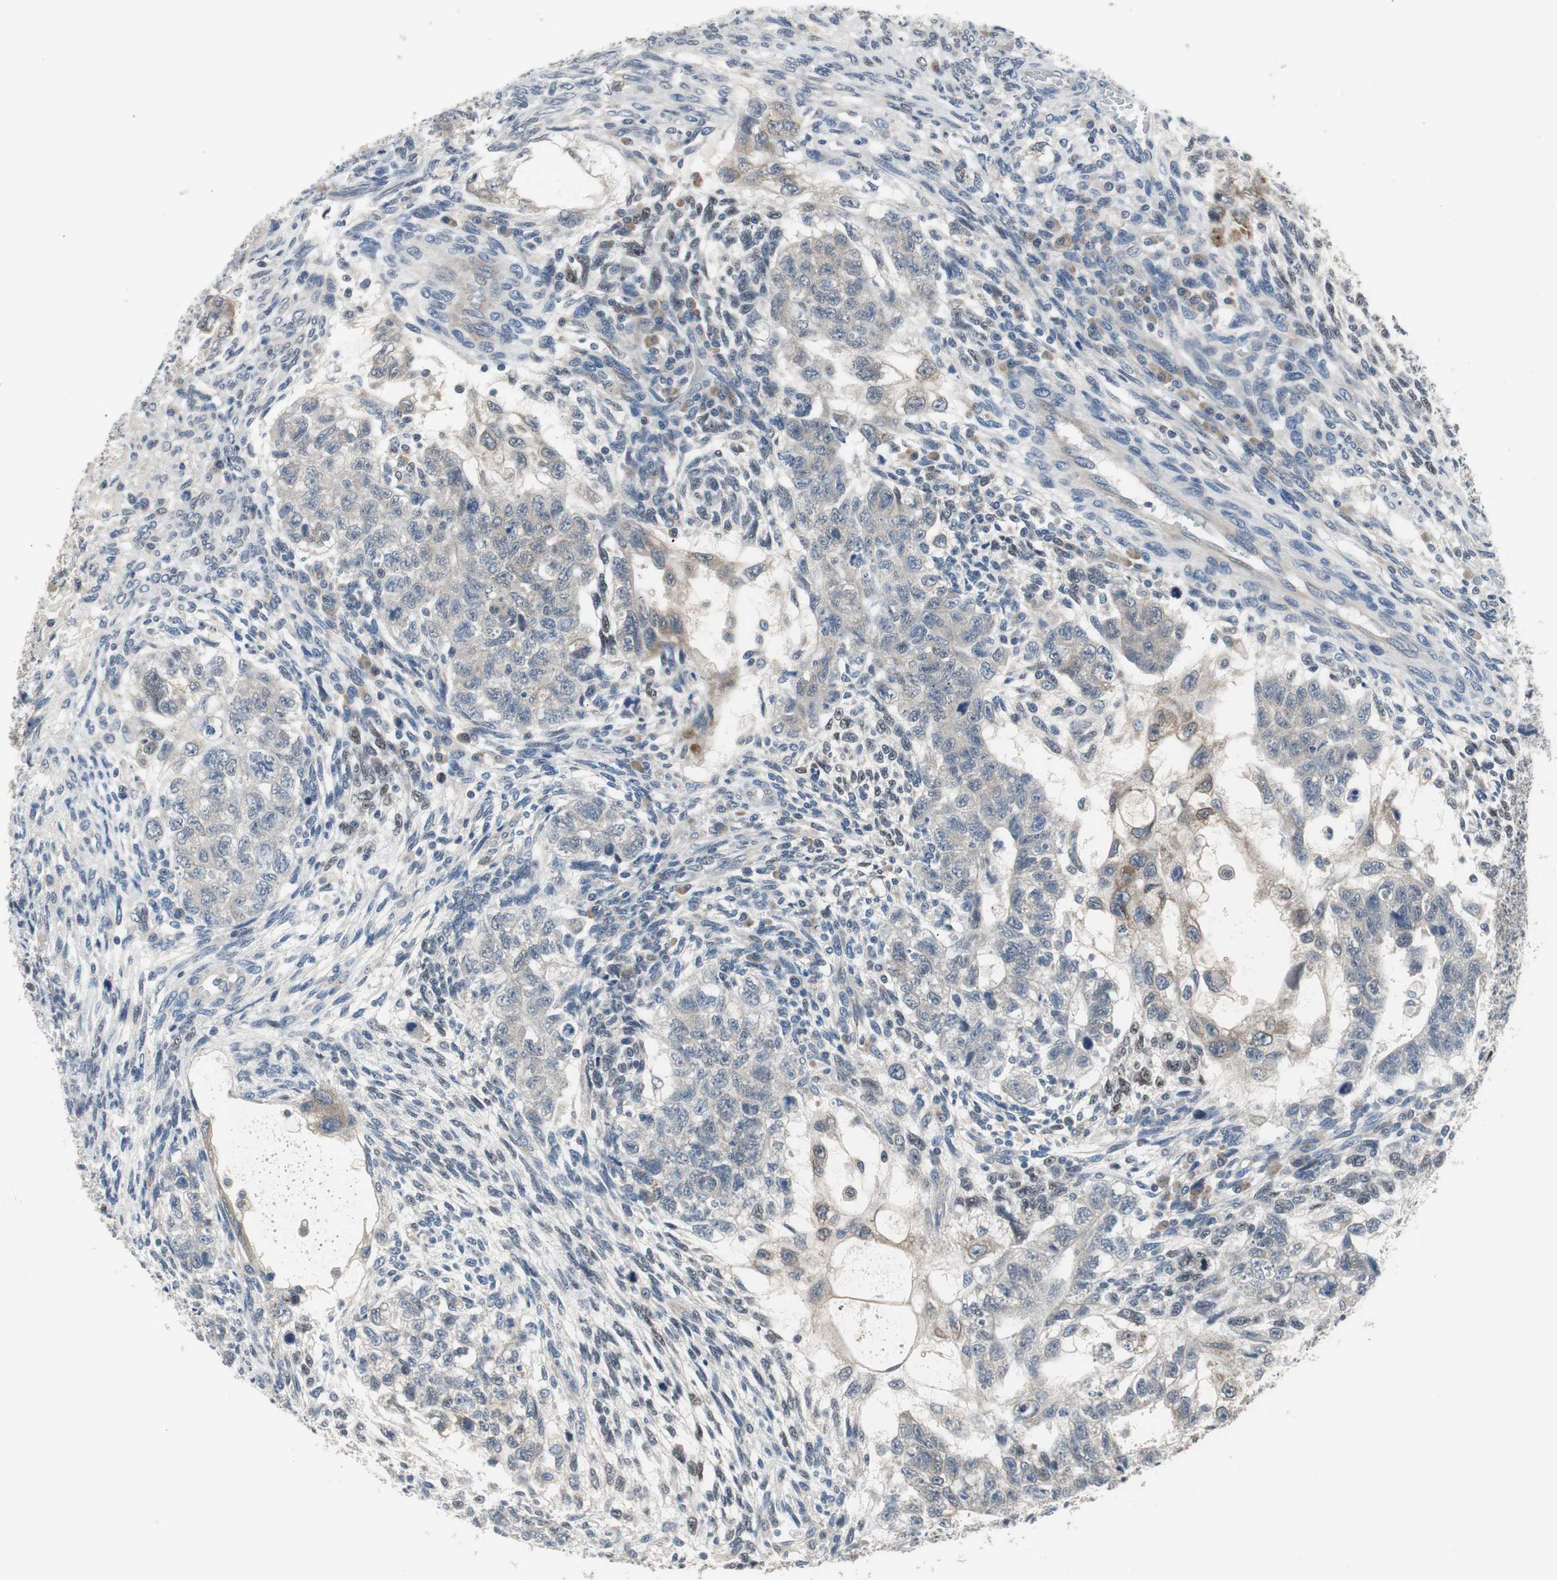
{"staining": {"intensity": "weak", "quantity": ">75%", "location": "cytoplasmic/membranous"}, "tissue": "testis cancer", "cell_type": "Tumor cells", "image_type": "cancer", "snomed": [{"axis": "morphology", "description": "Normal tissue, NOS"}, {"axis": "morphology", "description": "Carcinoma, Embryonal, NOS"}, {"axis": "topography", "description": "Testis"}], "caption": "This photomicrograph shows testis embryonal carcinoma stained with IHC to label a protein in brown. The cytoplasmic/membranous of tumor cells show weak positivity for the protein. Nuclei are counter-stained blue.", "gene": "PLAA", "patient": {"sex": "male", "age": 36}}